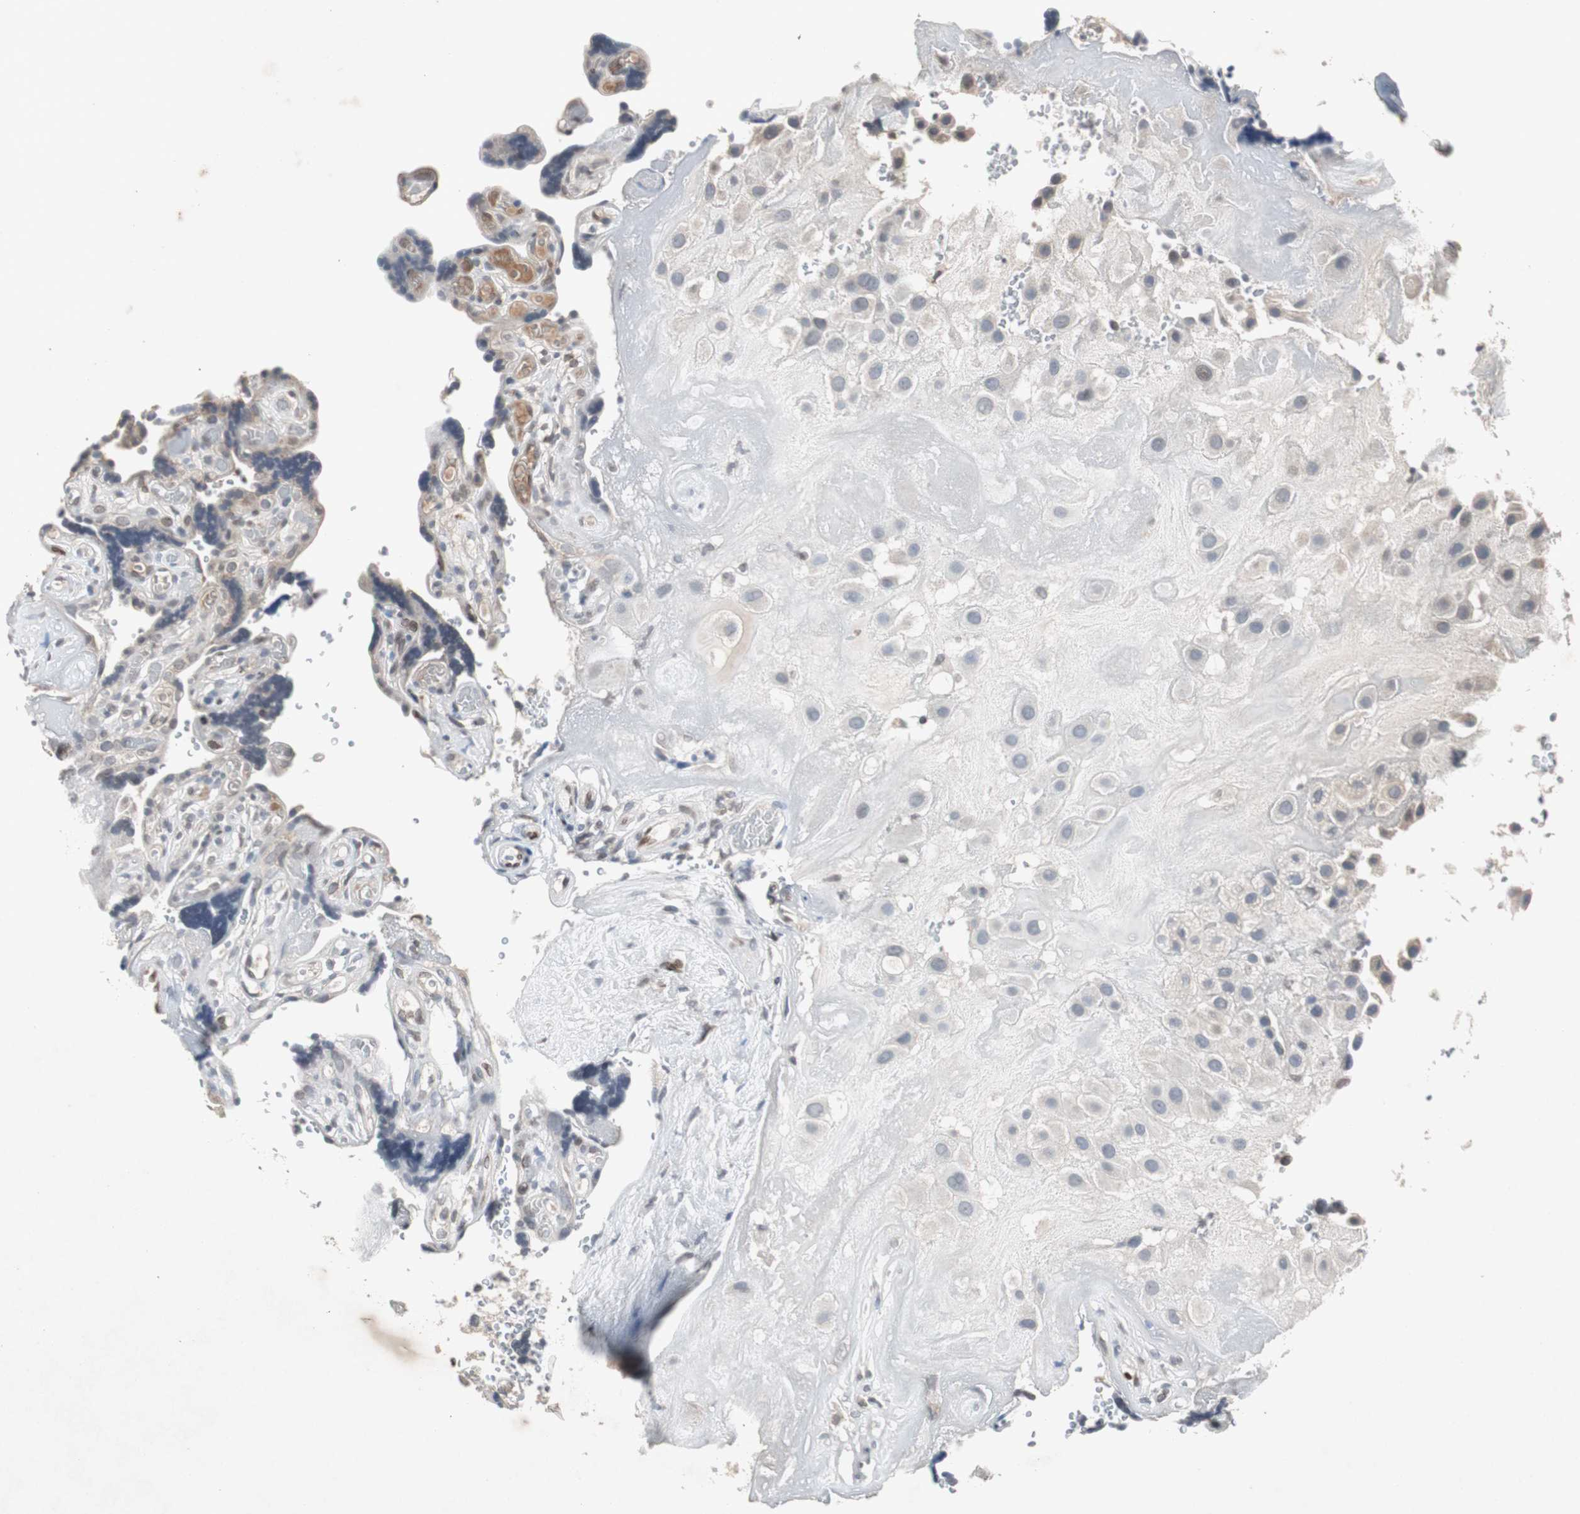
{"staining": {"intensity": "negative", "quantity": "none", "location": "none"}, "tissue": "placenta", "cell_type": "Decidual cells", "image_type": "normal", "snomed": [{"axis": "morphology", "description": "Normal tissue, NOS"}, {"axis": "topography", "description": "Placenta"}], "caption": "Photomicrograph shows no protein expression in decidual cells of benign placenta. The staining is performed using DAB (3,3'-diaminobenzidine) brown chromogen with nuclei counter-stained in using hematoxylin.", "gene": "ZNF396", "patient": {"sex": "female", "age": 30}}